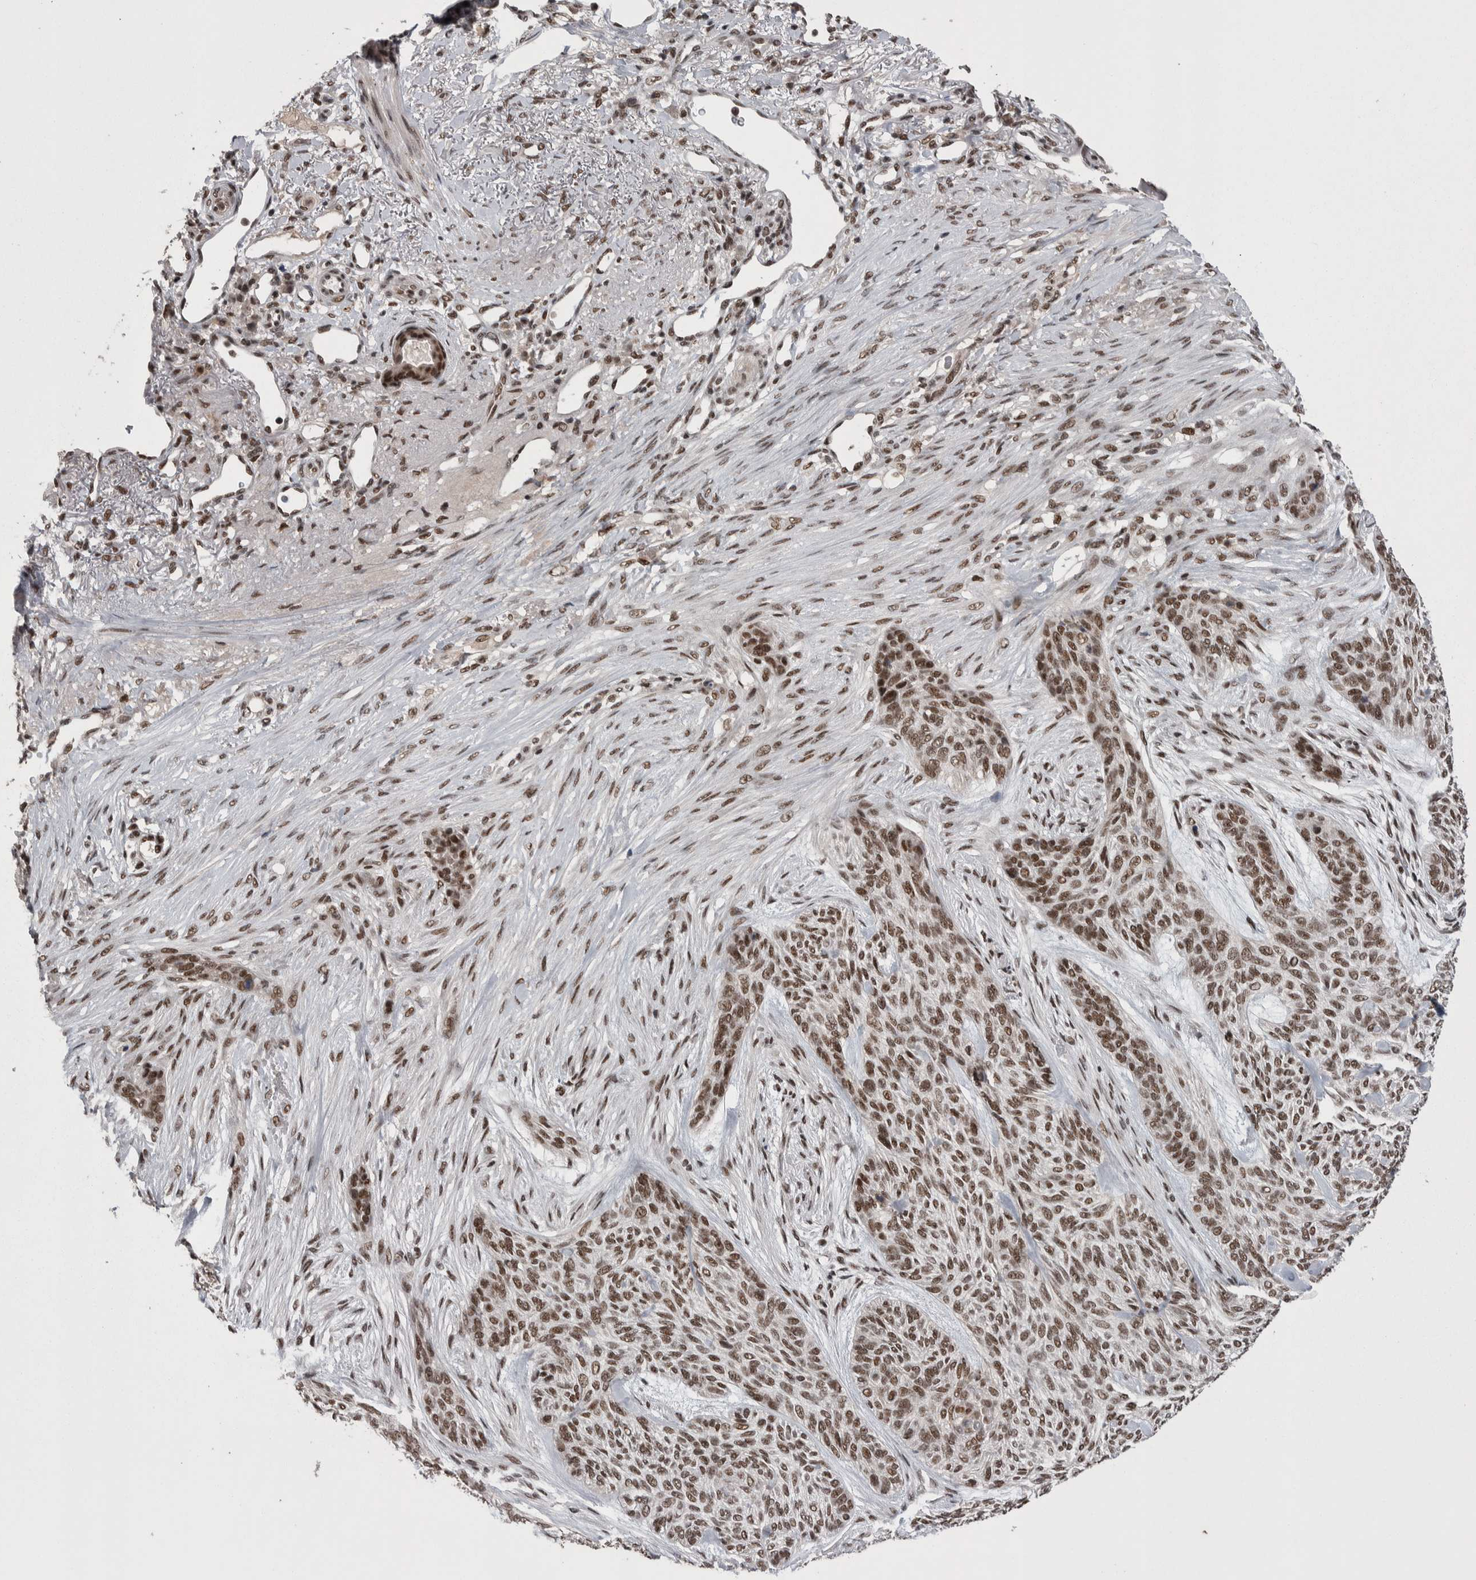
{"staining": {"intensity": "moderate", "quantity": ">75%", "location": "nuclear"}, "tissue": "skin cancer", "cell_type": "Tumor cells", "image_type": "cancer", "snomed": [{"axis": "morphology", "description": "Basal cell carcinoma"}, {"axis": "topography", "description": "Skin"}], "caption": "An image showing moderate nuclear positivity in about >75% of tumor cells in basal cell carcinoma (skin), as visualized by brown immunohistochemical staining.", "gene": "DMTF1", "patient": {"sex": "male", "age": 55}}